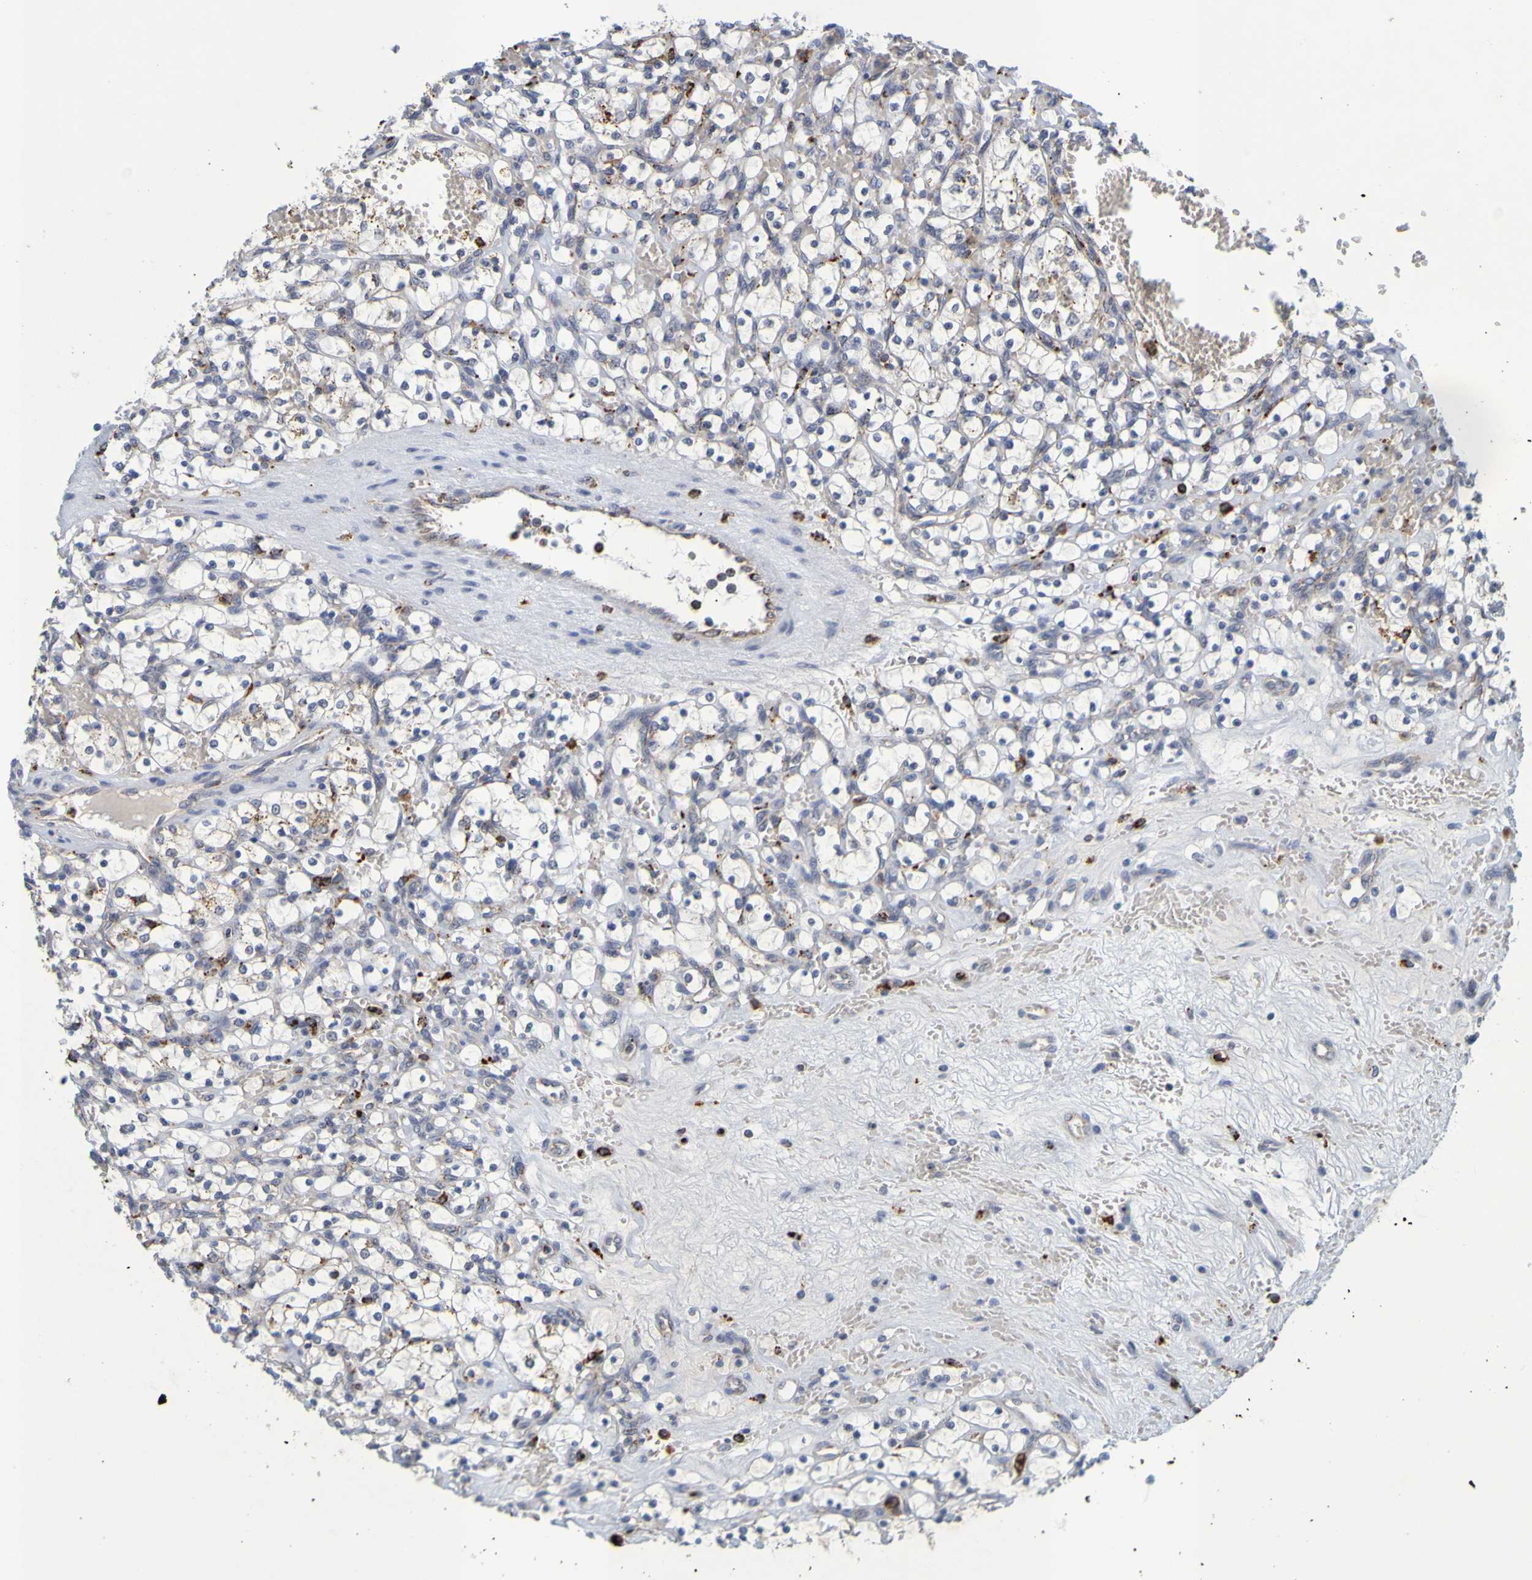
{"staining": {"intensity": "negative", "quantity": "none", "location": "none"}, "tissue": "renal cancer", "cell_type": "Tumor cells", "image_type": "cancer", "snomed": [{"axis": "morphology", "description": "Adenocarcinoma, NOS"}, {"axis": "topography", "description": "Kidney"}], "caption": "High power microscopy histopathology image of an immunohistochemistry (IHC) micrograph of renal adenocarcinoma, revealing no significant expression in tumor cells. Brightfield microscopy of immunohistochemistry (IHC) stained with DAB (3,3'-diaminobenzidine) (brown) and hematoxylin (blue), captured at high magnification.", "gene": "TPH1", "patient": {"sex": "female", "age": 69}}